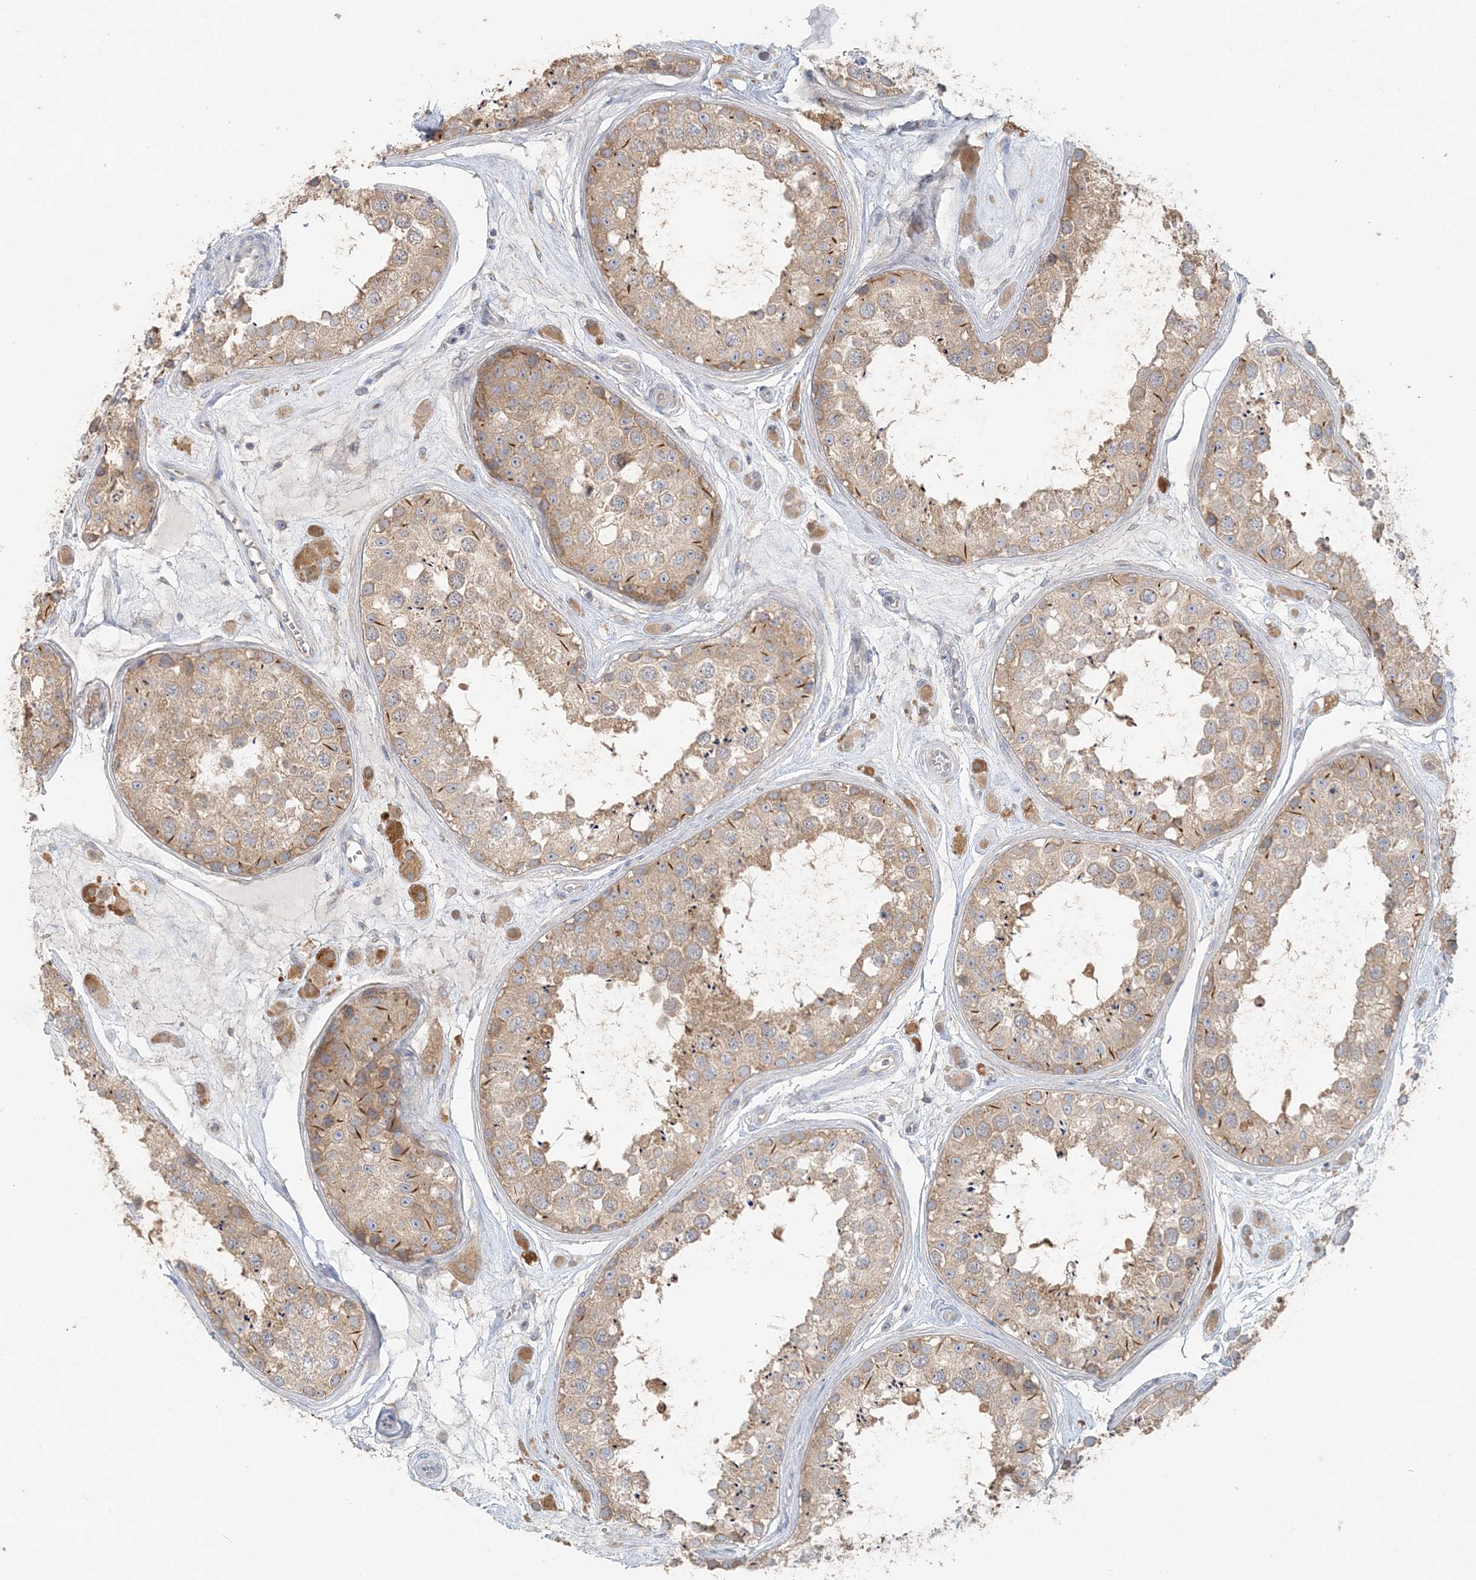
{"staining": {"intensity": "moderate", "quantity": ">75%", "location": "cytoplasmic/membranous"}, "tissue": "testis", "cell_type": "Cells in seminiferous ducts", "image_type": "normal", "snomed": [{"axis": "morphology", "description": "Normal tissue, NOS"}, {"axis": "topography", "description": "Testis"}], "caption": "High-power microscopy captured an immunohistochemistry (IHC) histopathology image of benign testis, revealing moderate cytoplasmic/membranous expression in approximately >75% of cells in seminiferous ducts.", "gene": "TBC1D5", "patient": {"sex": "male", "age": 25}}